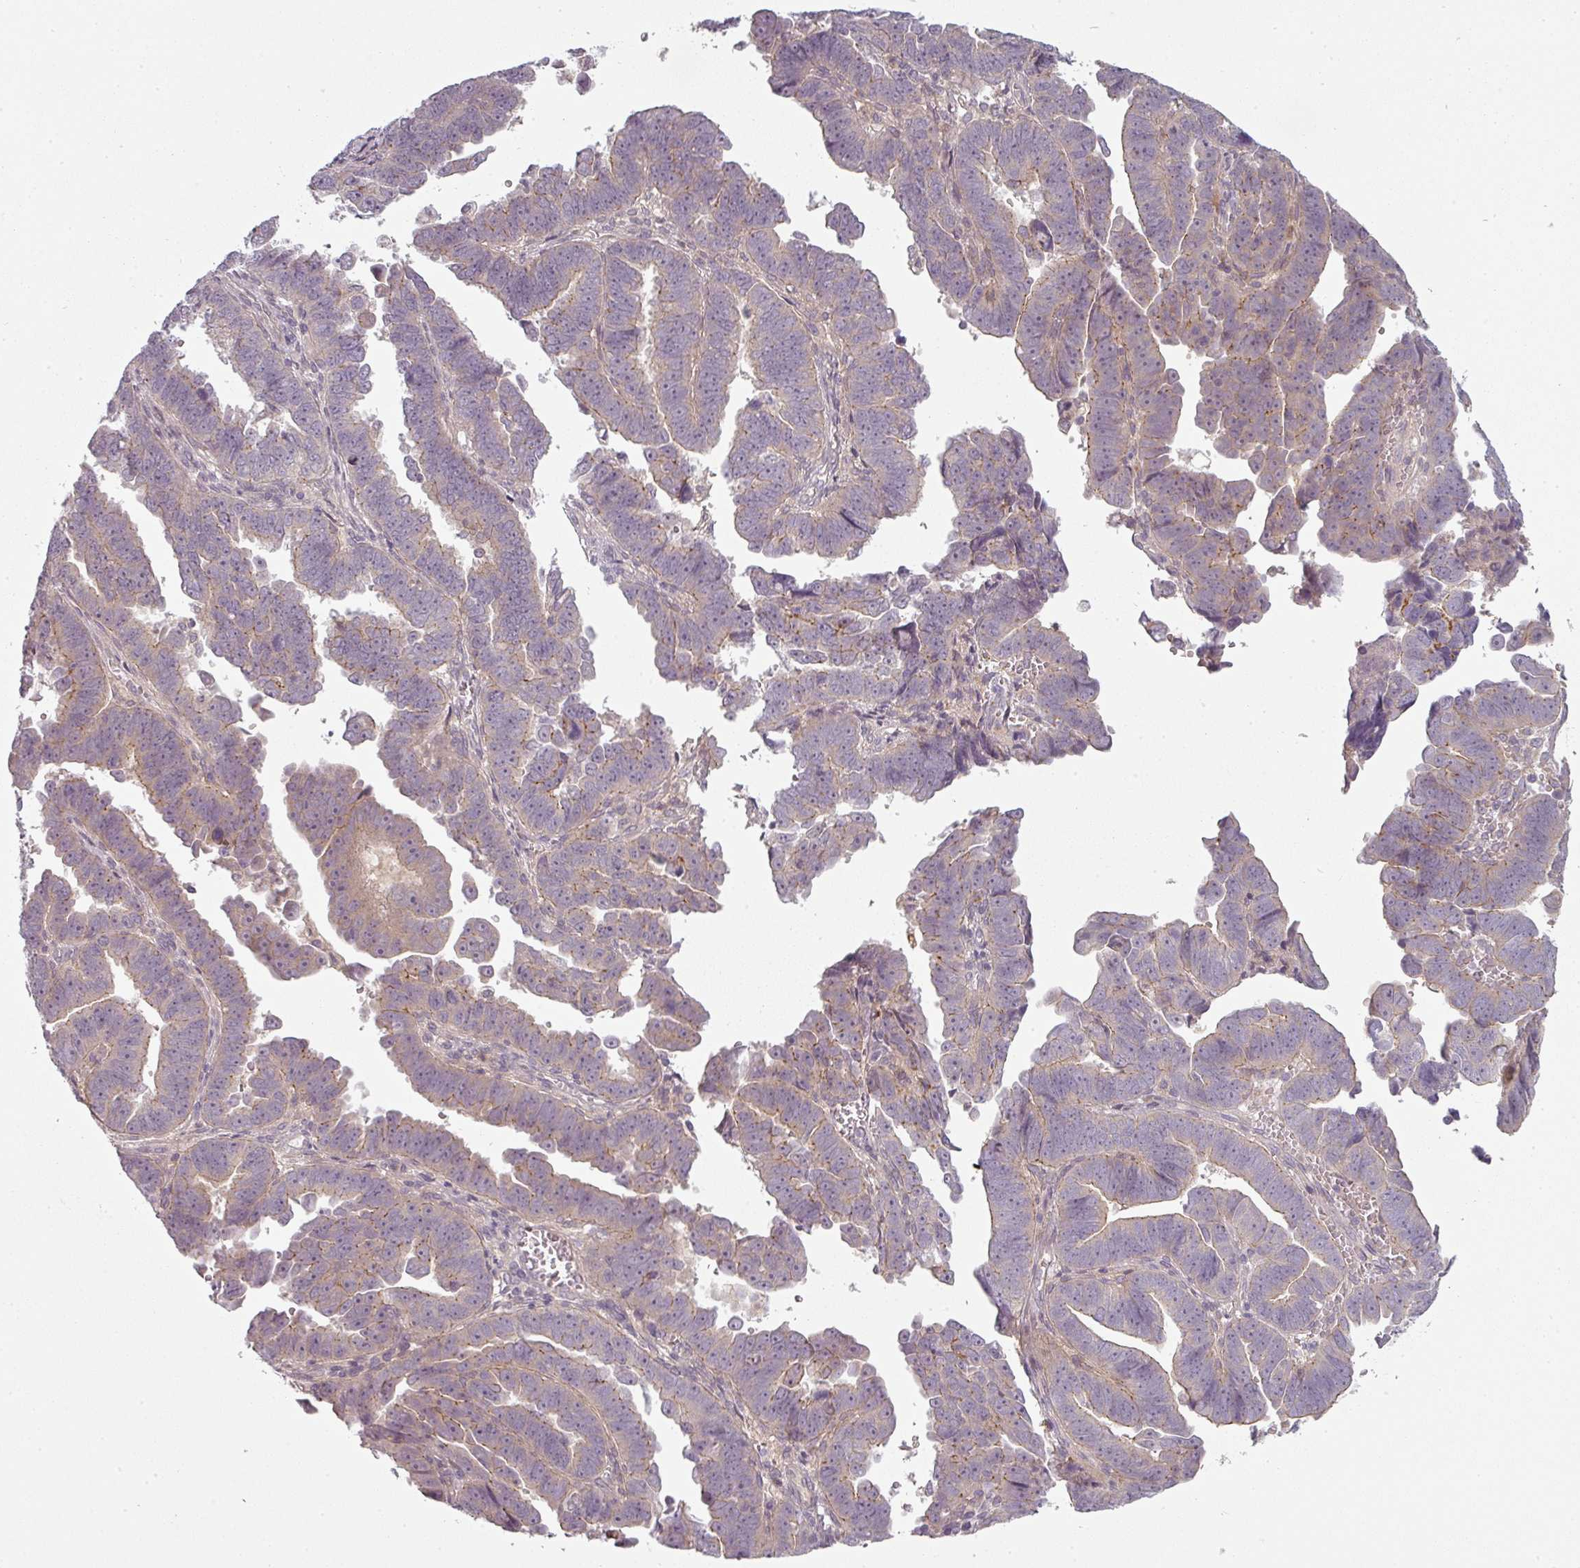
{"staining": {"intensity": "moderate", "quantity": "<25%", "location": "cytoplasmic/membranous"}, "tissue": "endometrial cancer", "cell_type": "Tumor cells", "image_type": "cancer", "snomed": [{"axis": "morphology", "description": "Adenocarcinoma, NOS"}, {"axis": "topography", "description": "Endometrium"}], "caption": "Immunohistochemical staining of endometrial cancer (adenocarcinoma) displays moderate cytoplasmic/membranous protein positivity in about <25% of tumor cells.", "gene": "SLC16A9", "patient": {"sex": "female", "age": 75}}